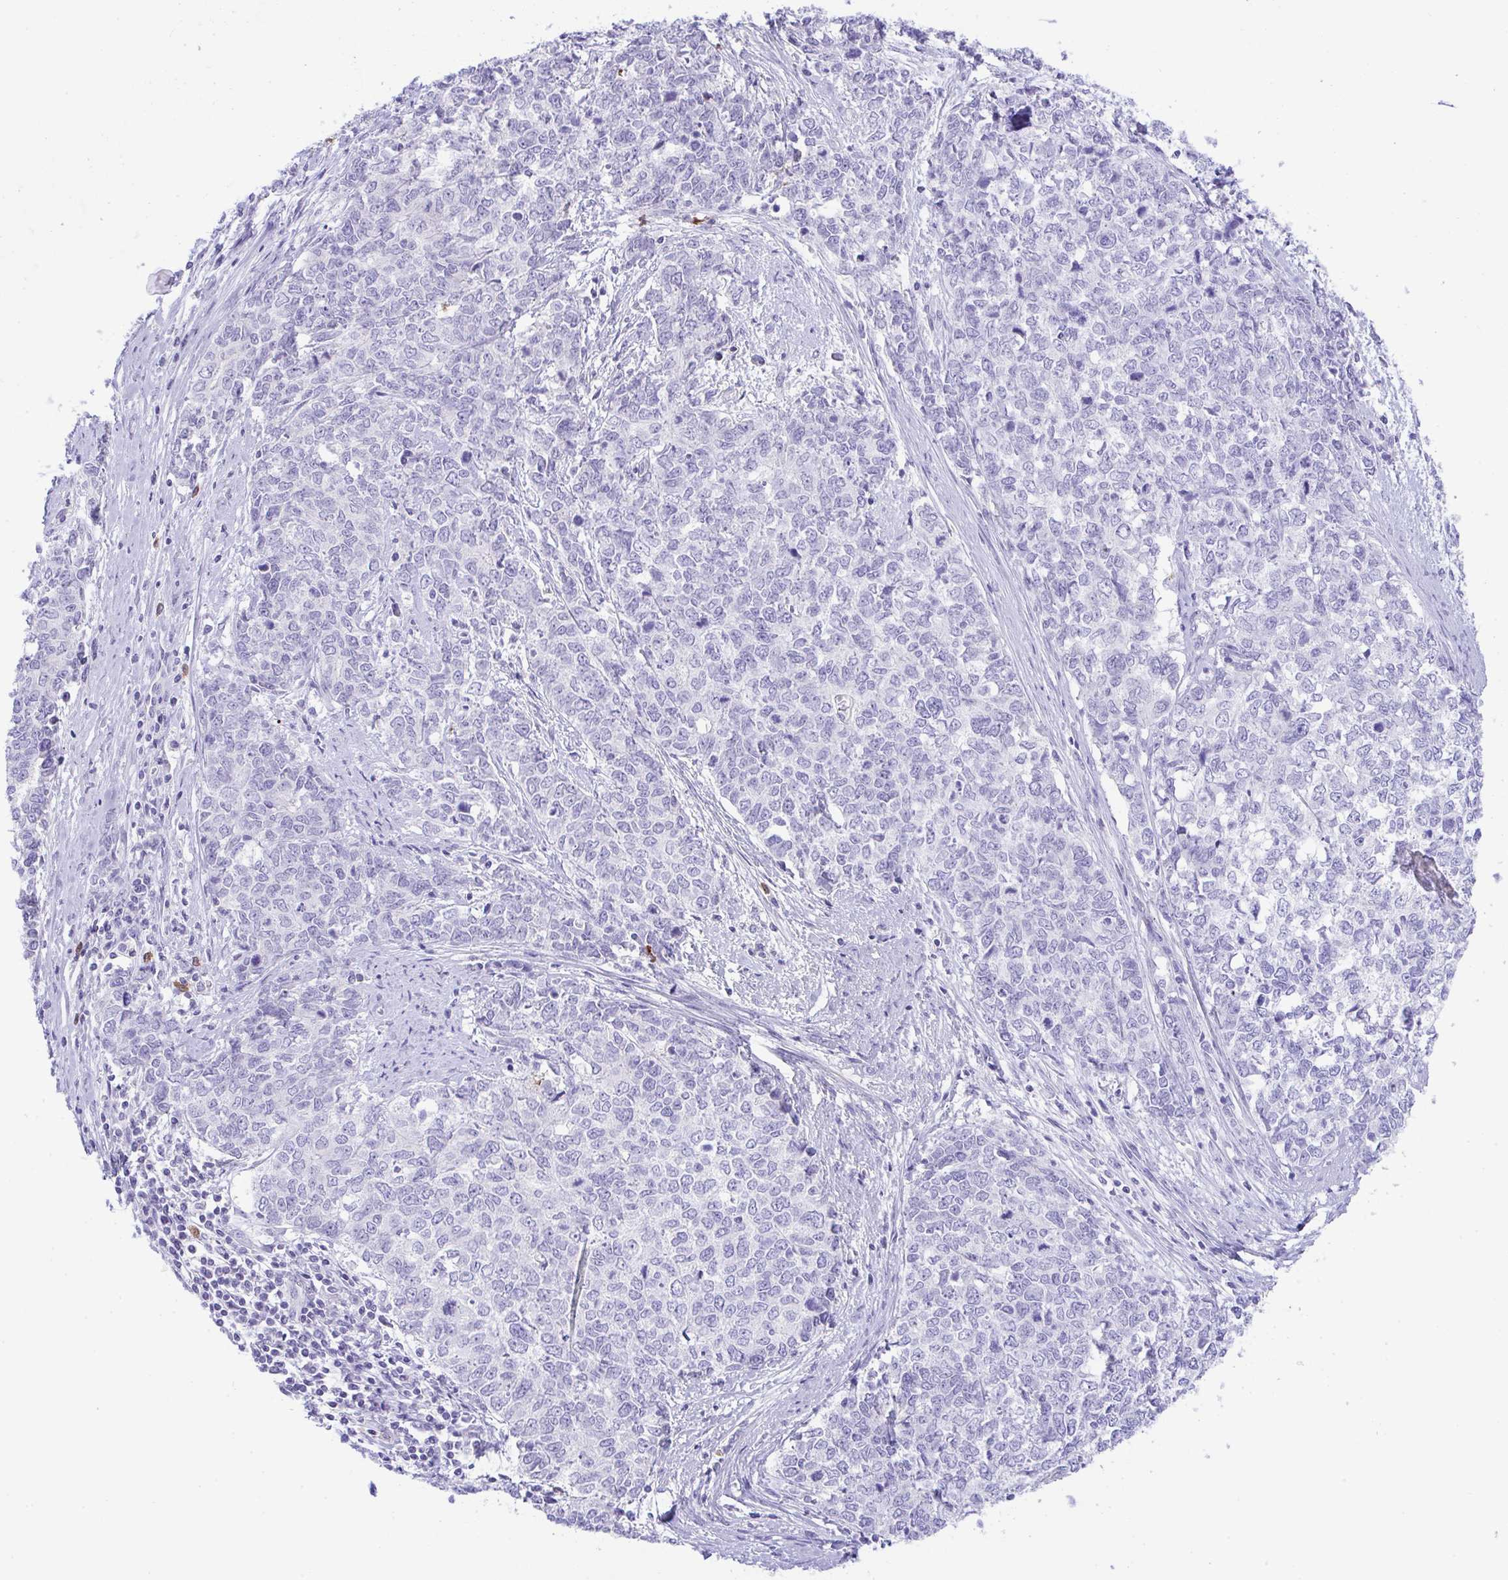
{"staining": {"intensity": "negative", "quantity": "none", "location": "none"}, "tissue": "cervical cancer", "cell_type": "Tumor cells", "image_type": "cancer", "snomed": [{"axis": "morphology", "description": "Adenocarcinoma, NOS"}, {"axis": "topography", "description": "Cervix"}], "caption": "IHC histopathology image of cervical cancer (adenocarcinoma) stained for a protein (brown), which displays no positivity in tumor cells.", "gene": "KMT2E", "patient": {"sex": "female", "age": 63}}